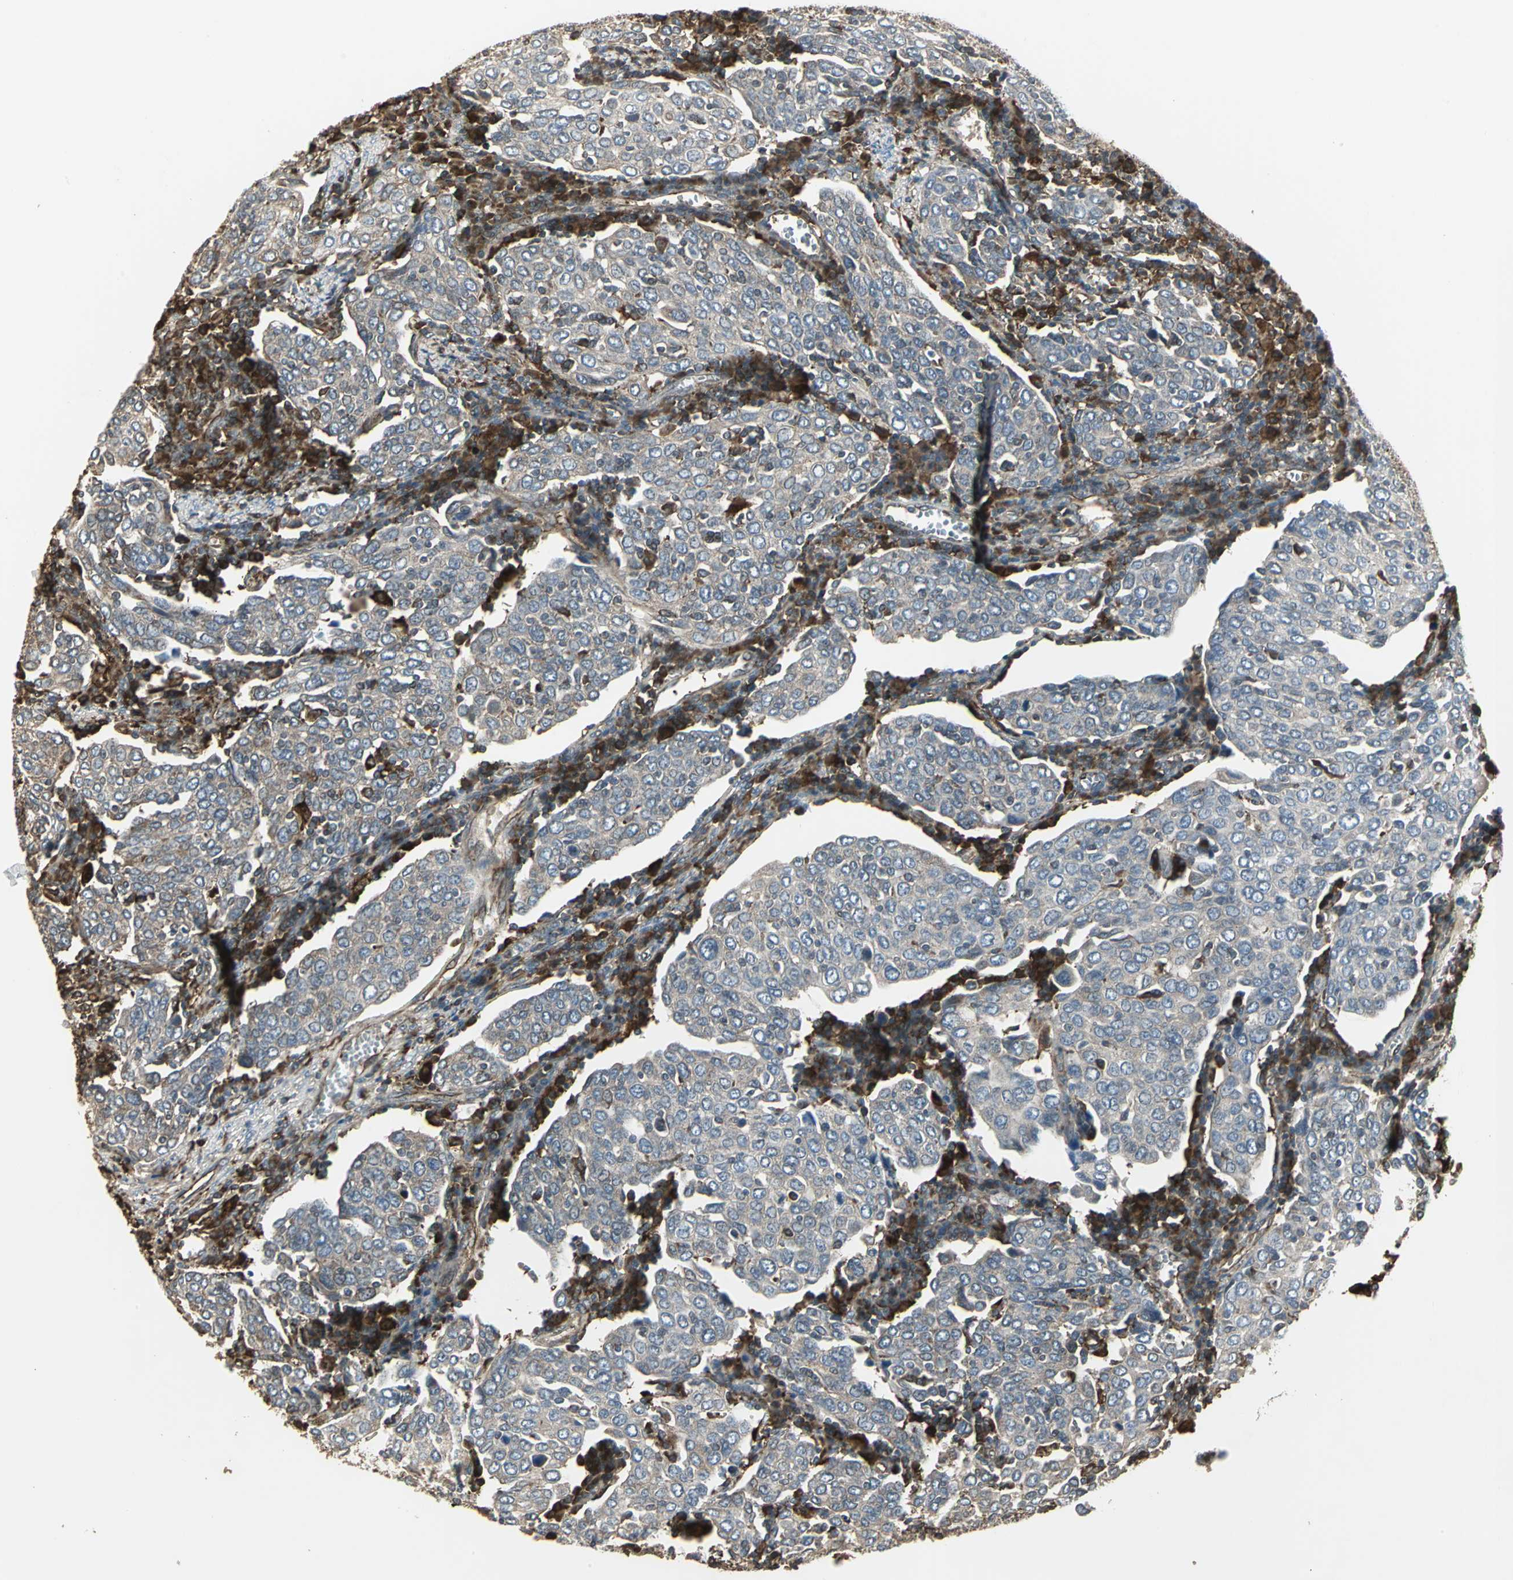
{"staining": {"intensity": "weak", "quantity": ">75%", "location": "cytoplasmic/membranous"}, "tissue": "cervical cancer", "cell_type": "Tumor cells", "image_type": "cancer", "snomed": [{"axis": "morphology", "description": "Squamous cell carcinoma, NOS"}, {"axis": "topography", "description": "Cervix"}], "caption": "An IHC image of tumor tissue is shown. Protein staining in brown shows weak cytoplasmic/membranous positivity in cervical cancer (squamous cell carcinoma) within tumor cells.", "gene": "PRXL2B", "patient": {"sex": "female", "age": 40}}